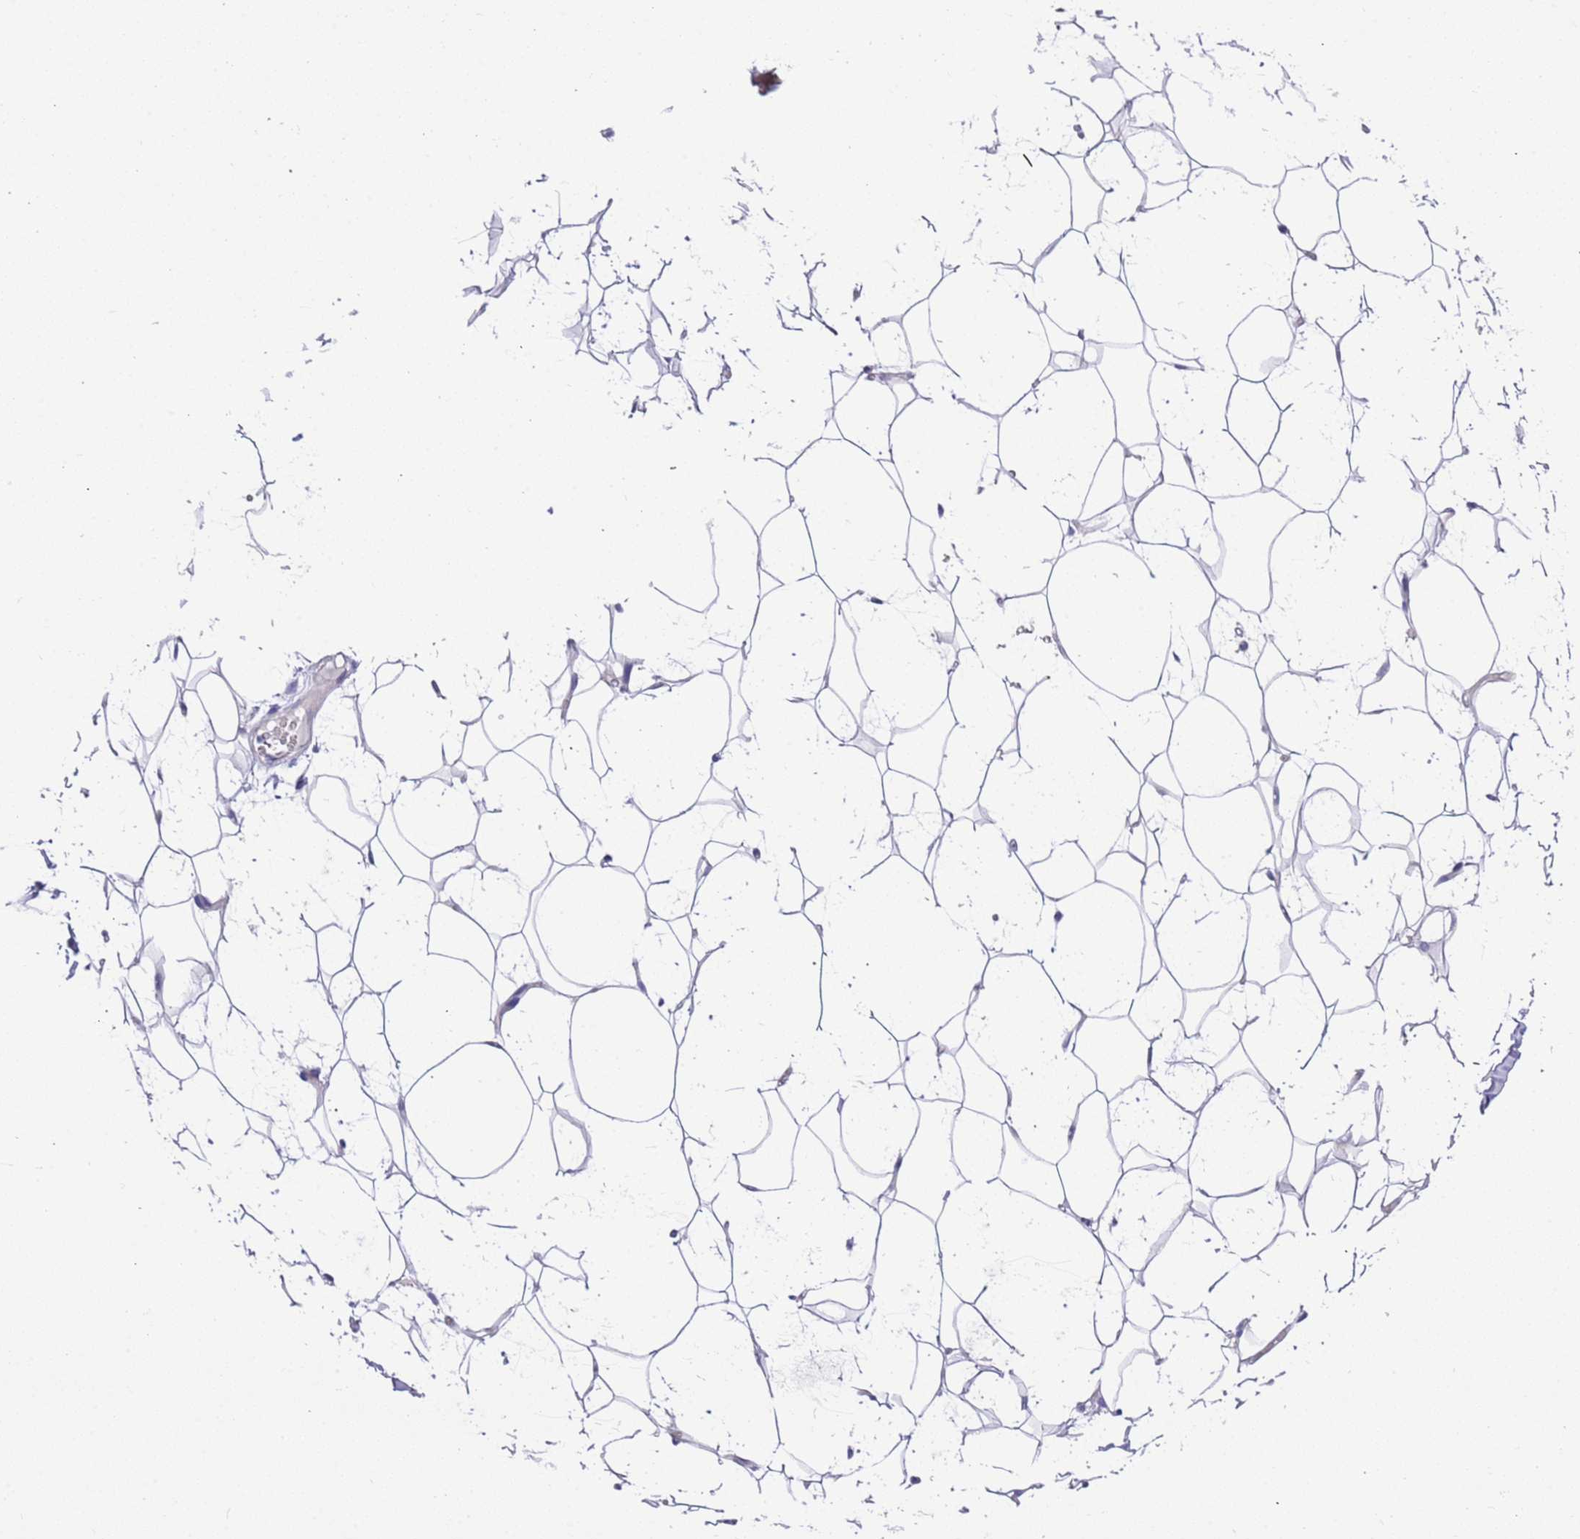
{"staining": {"intensity": "negative", "quantity": "none", "location": "none"}, "tissue": "adipose tissue", "cell_type": "Adipocytes", "image_type": "normal", "snomed": [{"axis": "morphology", "description": "Normal tissue, NOS"}, {"axis": "topography", "description": "Breast"}], "caption": "The micrograph demonstrates no significant staining in adipocytes of adipose tissue.", "gene": "STIP1", "patient": {"sex": "female", "age": 26}}